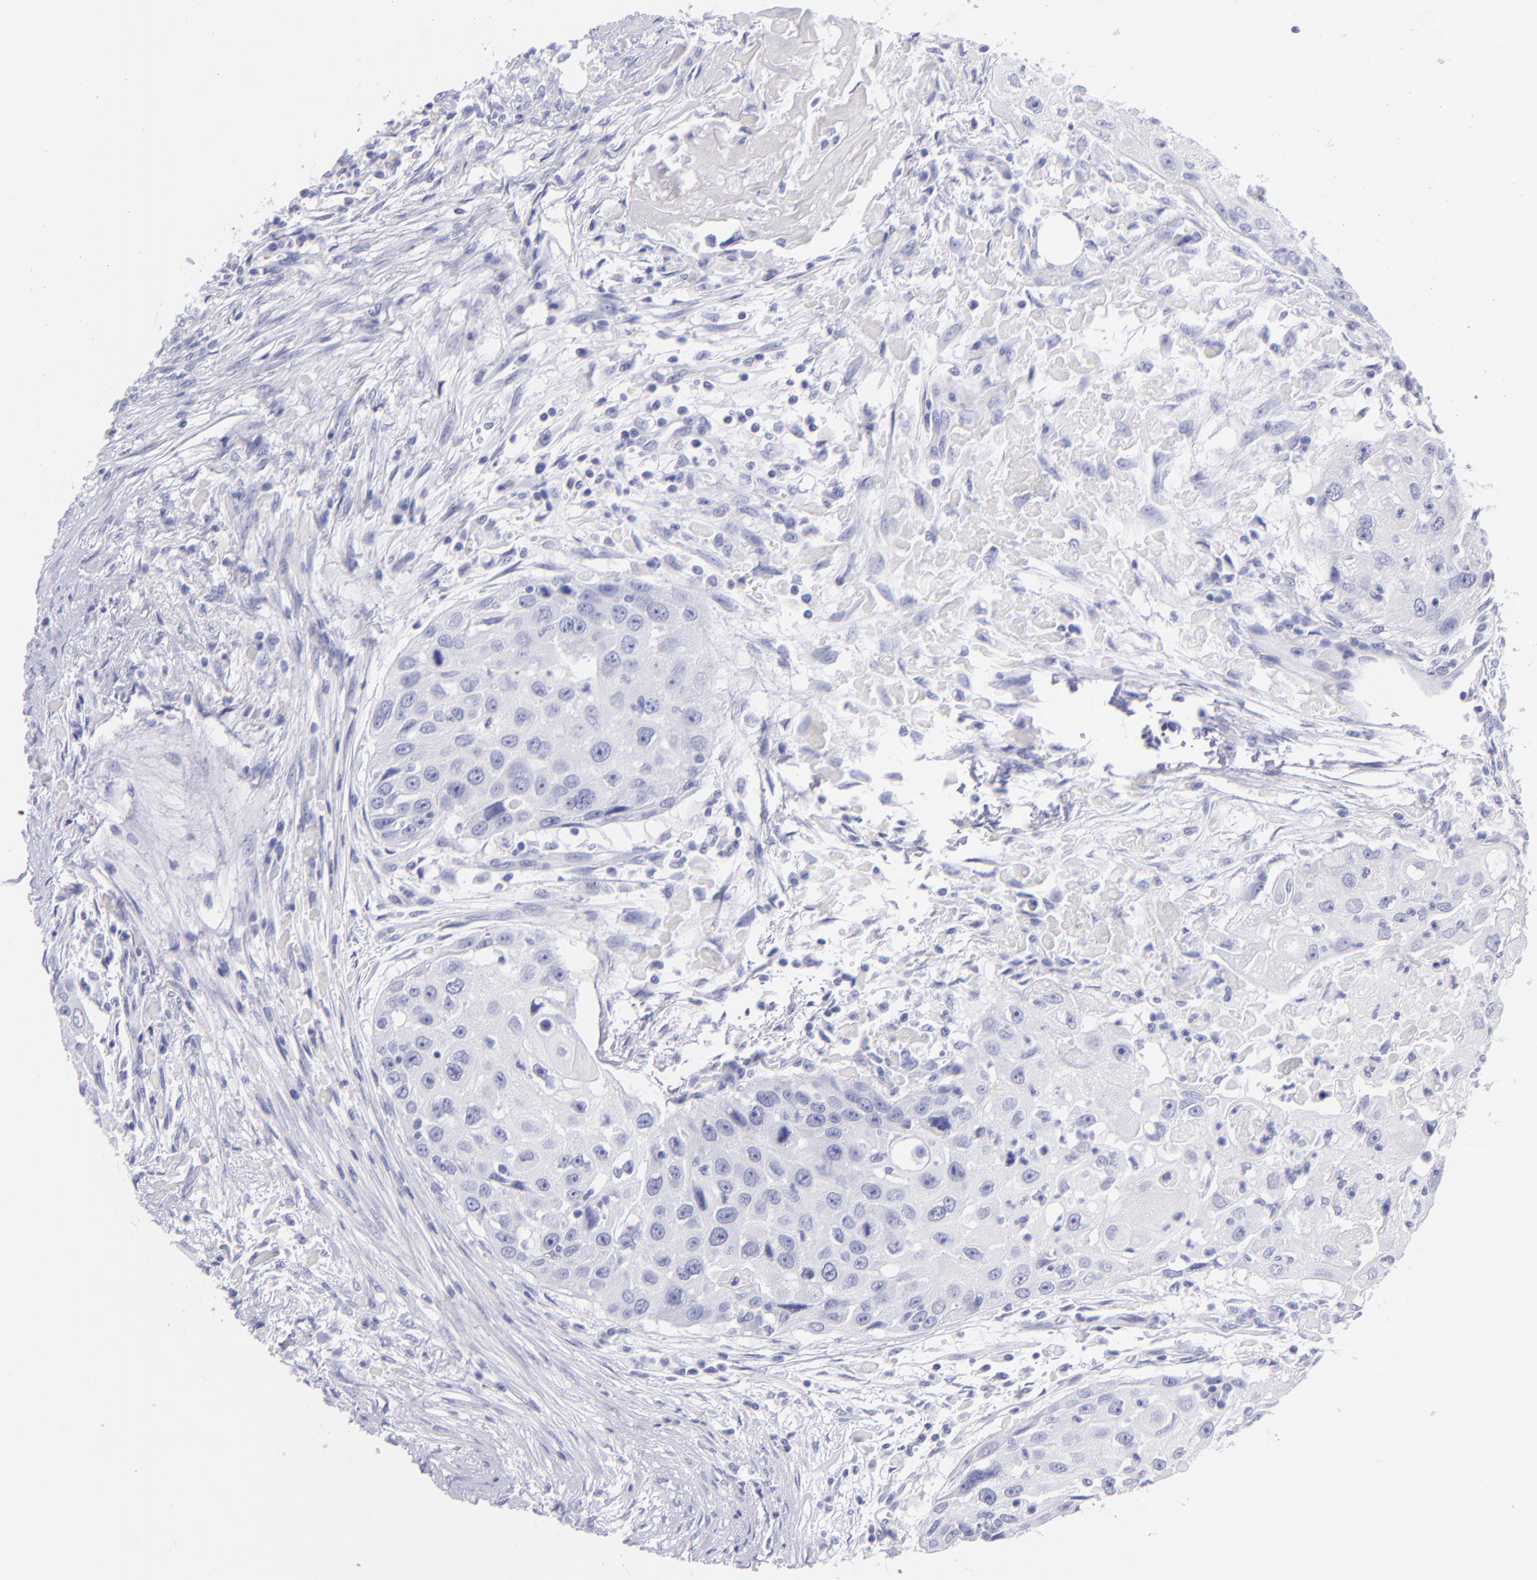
{"staining": {"intensity": "negative", "quantity": "none", "location": "none"}, "tissue": "head and neck cancer", "cell_type": "Tumor cells", "image_type": "cancer", "snomed": [{"axis": "morphology", "description": "Squamous cell carcinoma, NOS"}, {"axis": "topography", "description": "Head-Neck"}], "caption": "Protein analysis of head and neck cancer (squamous cell carcinoma) shows no significant positivity in tumor cells.", "gene": "CNP", "patient": {"sex": "male", "age": 64}}